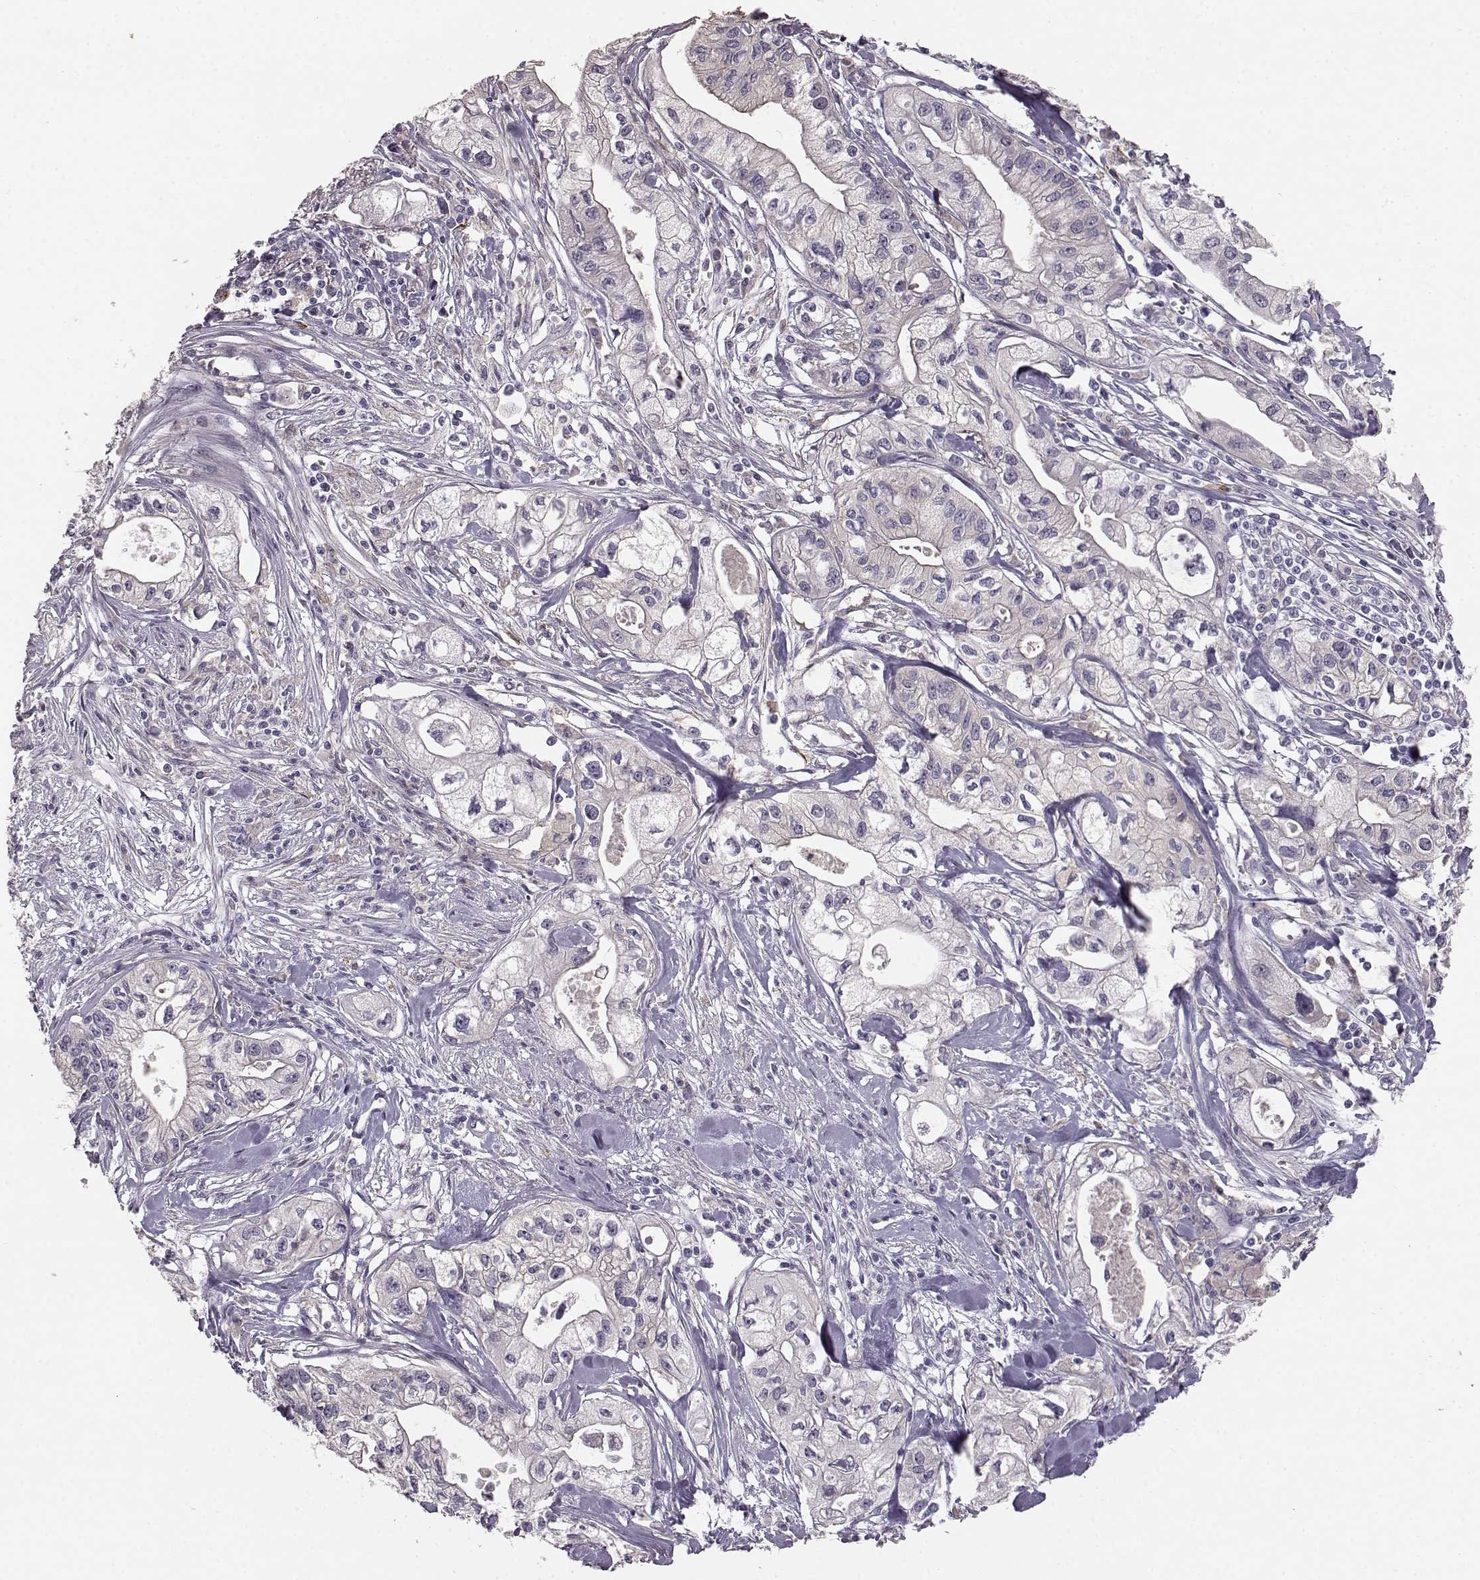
{"staining": {"intensity": "negative", "quantity": "none", "location": "none"}, "tissue": "pancreatic cancer", "cell_type": "Tumor cells", "image_type": "cancer", "snomed": [{"axis": "morphology", "description": "Adenocarcinoma, NOS"}, {"axis": "topography", "description": "Pancreas"}], "caption": "An image of human pancreatic cancer is negative for staining in tumor cells.", "gene": "GPR50", "patient": {"sex": "male", "age": 70}}